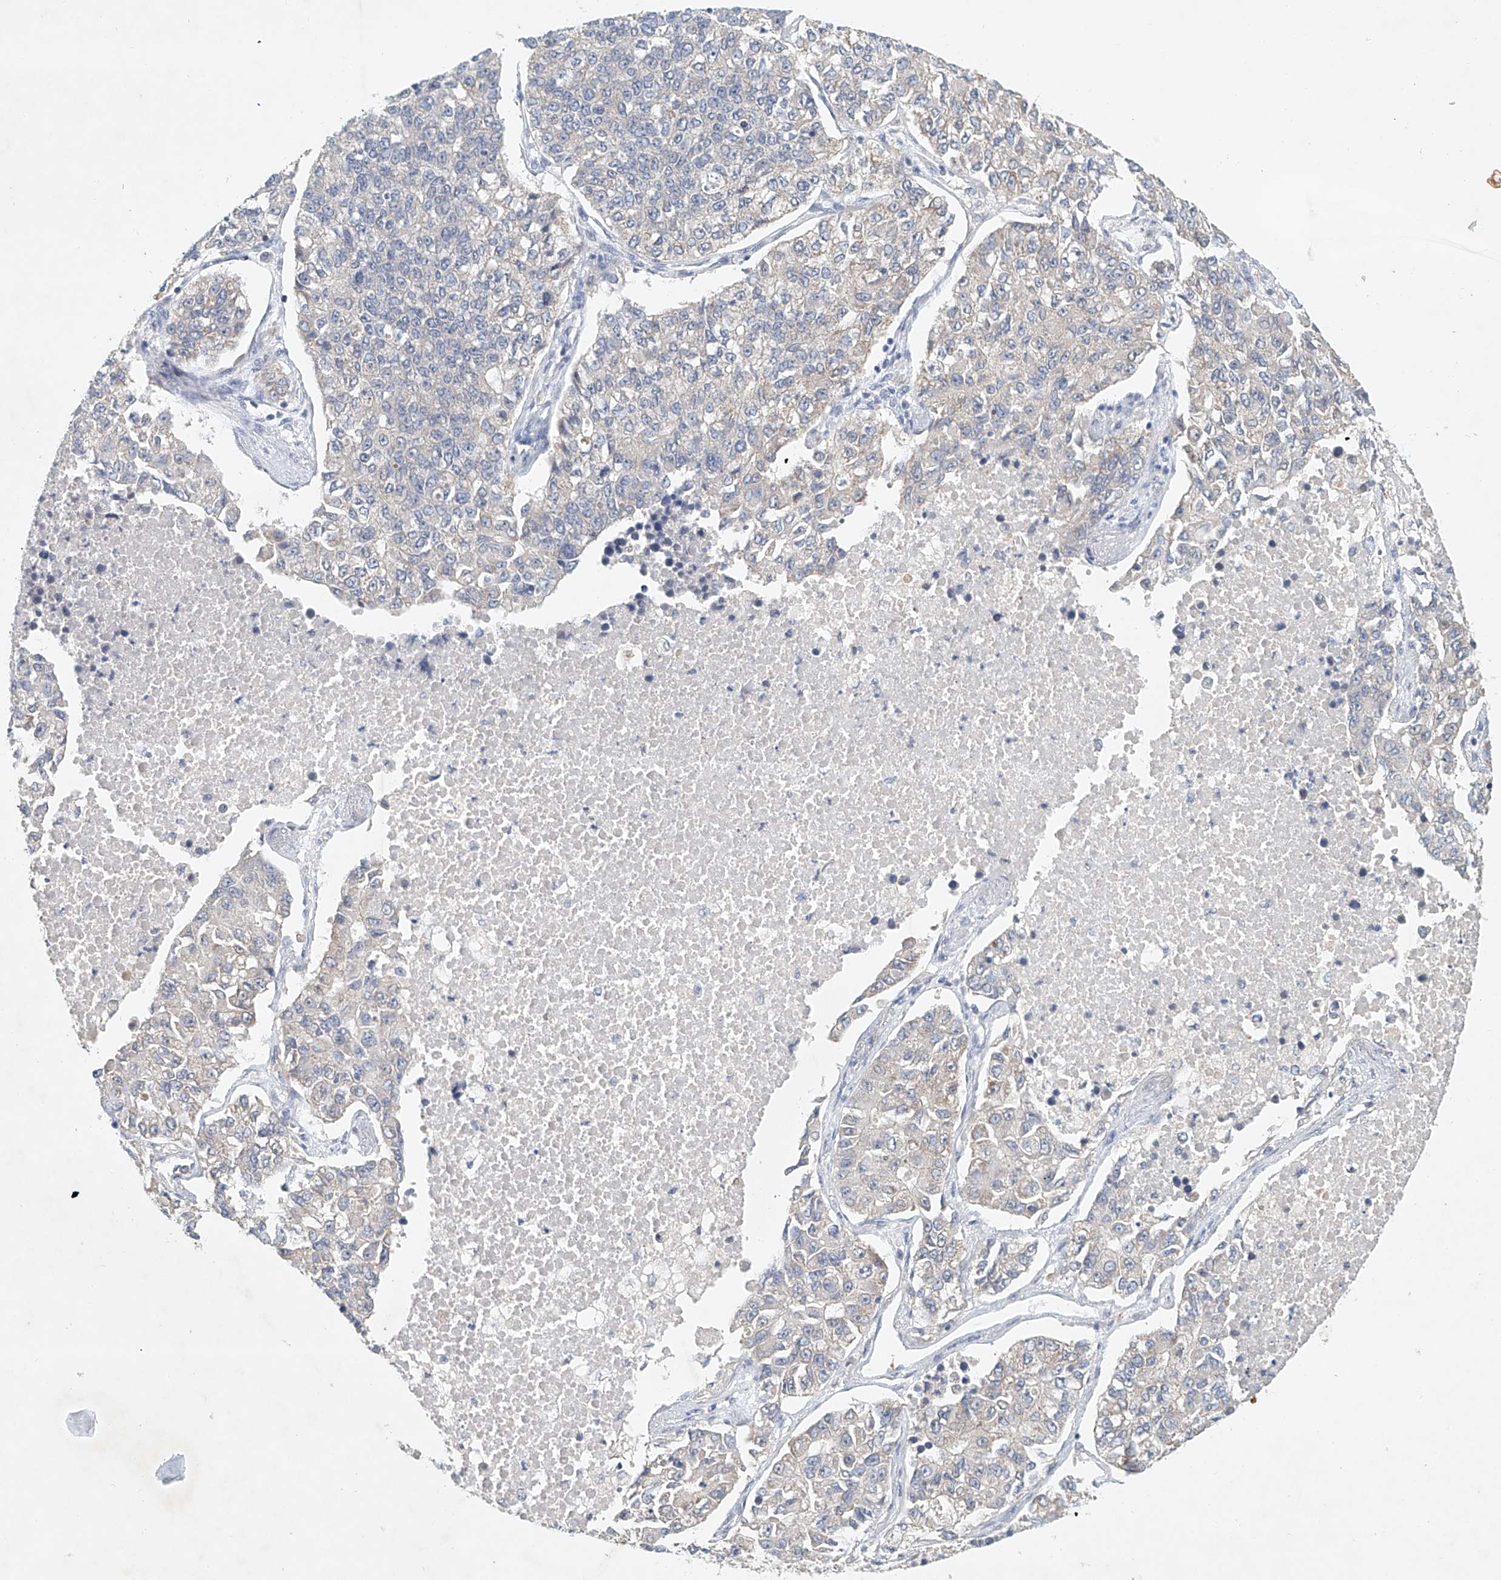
{"staining": {"intensity": "weak", "quantity": "<25%", "location": "cytoplasmic/membranous"}, "tissue": "lung cancer", "cell_type": "Tumor cells", "image_type": "cancer", "snomed": [{"axis": "morphology", "description": "Adenocarcinoma, NOS"}, {"axis": "topography", "description": "Lung"}], "caption": "Micrograph shows no protein expression in tumor cells of lung adenocarcinoma tissue.", "gene": "CARMIL1", "patient": {"sex": "male", "age": 49}}